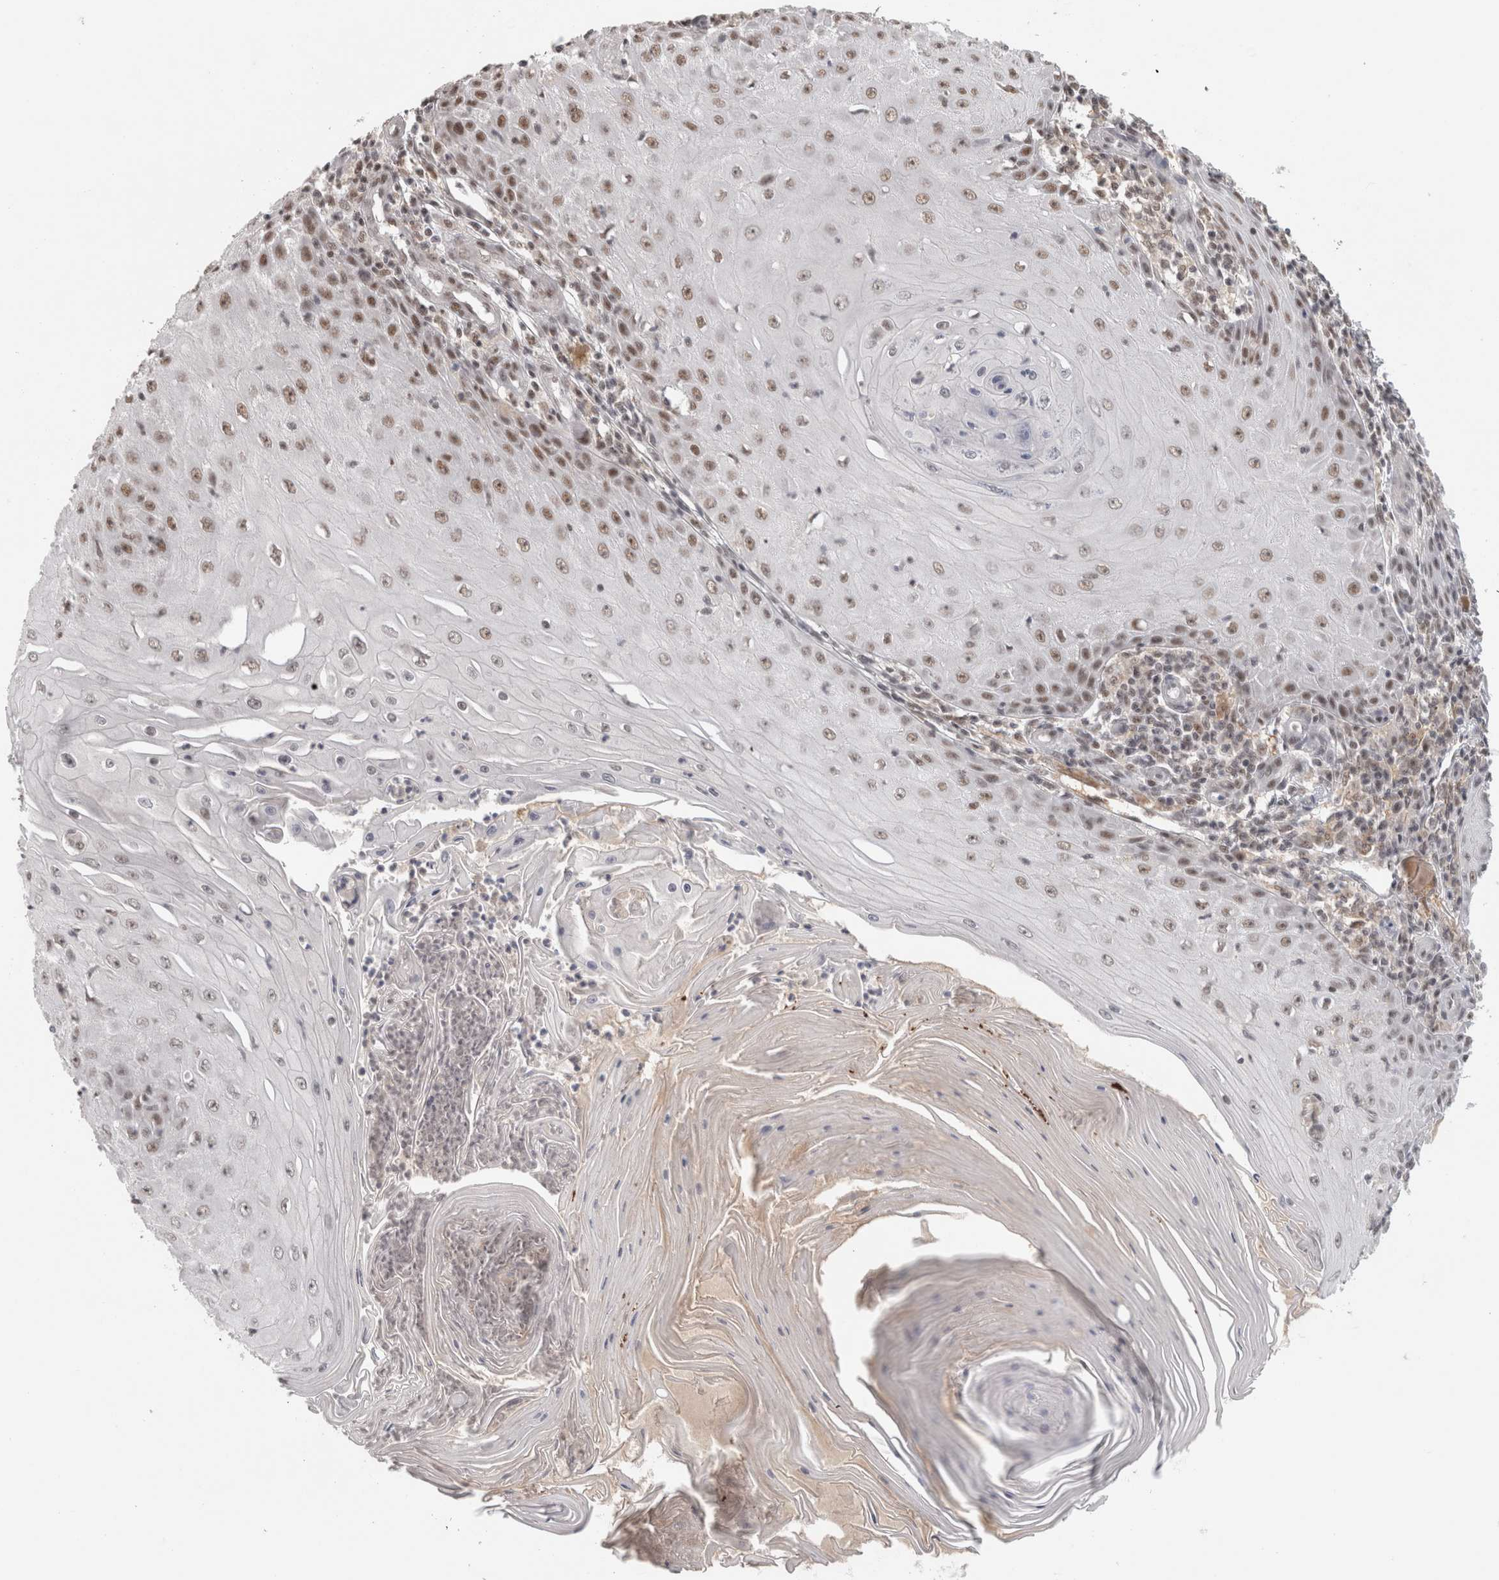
{"staining": {"intensity": "weak", "quantity": ">75%", "location": "nuclear"}, "tissue": "skin cancer", "cell_type": "Tumor cells", "image_type": "cancer", "snomed": [{"axis": "morphology", "description": "Squamous cell carcinoma, NOS"}, {"axis": "topography", "description": "Skin"}], "caption": "Approximately >75% of tumor cells in skin squamous cell carcinoma reveal weak nuclear protein staining as visualized by brown immunohistochemical staining.", "gene": "ZNF830", "patient": {"sex": "female", "age": 73}}